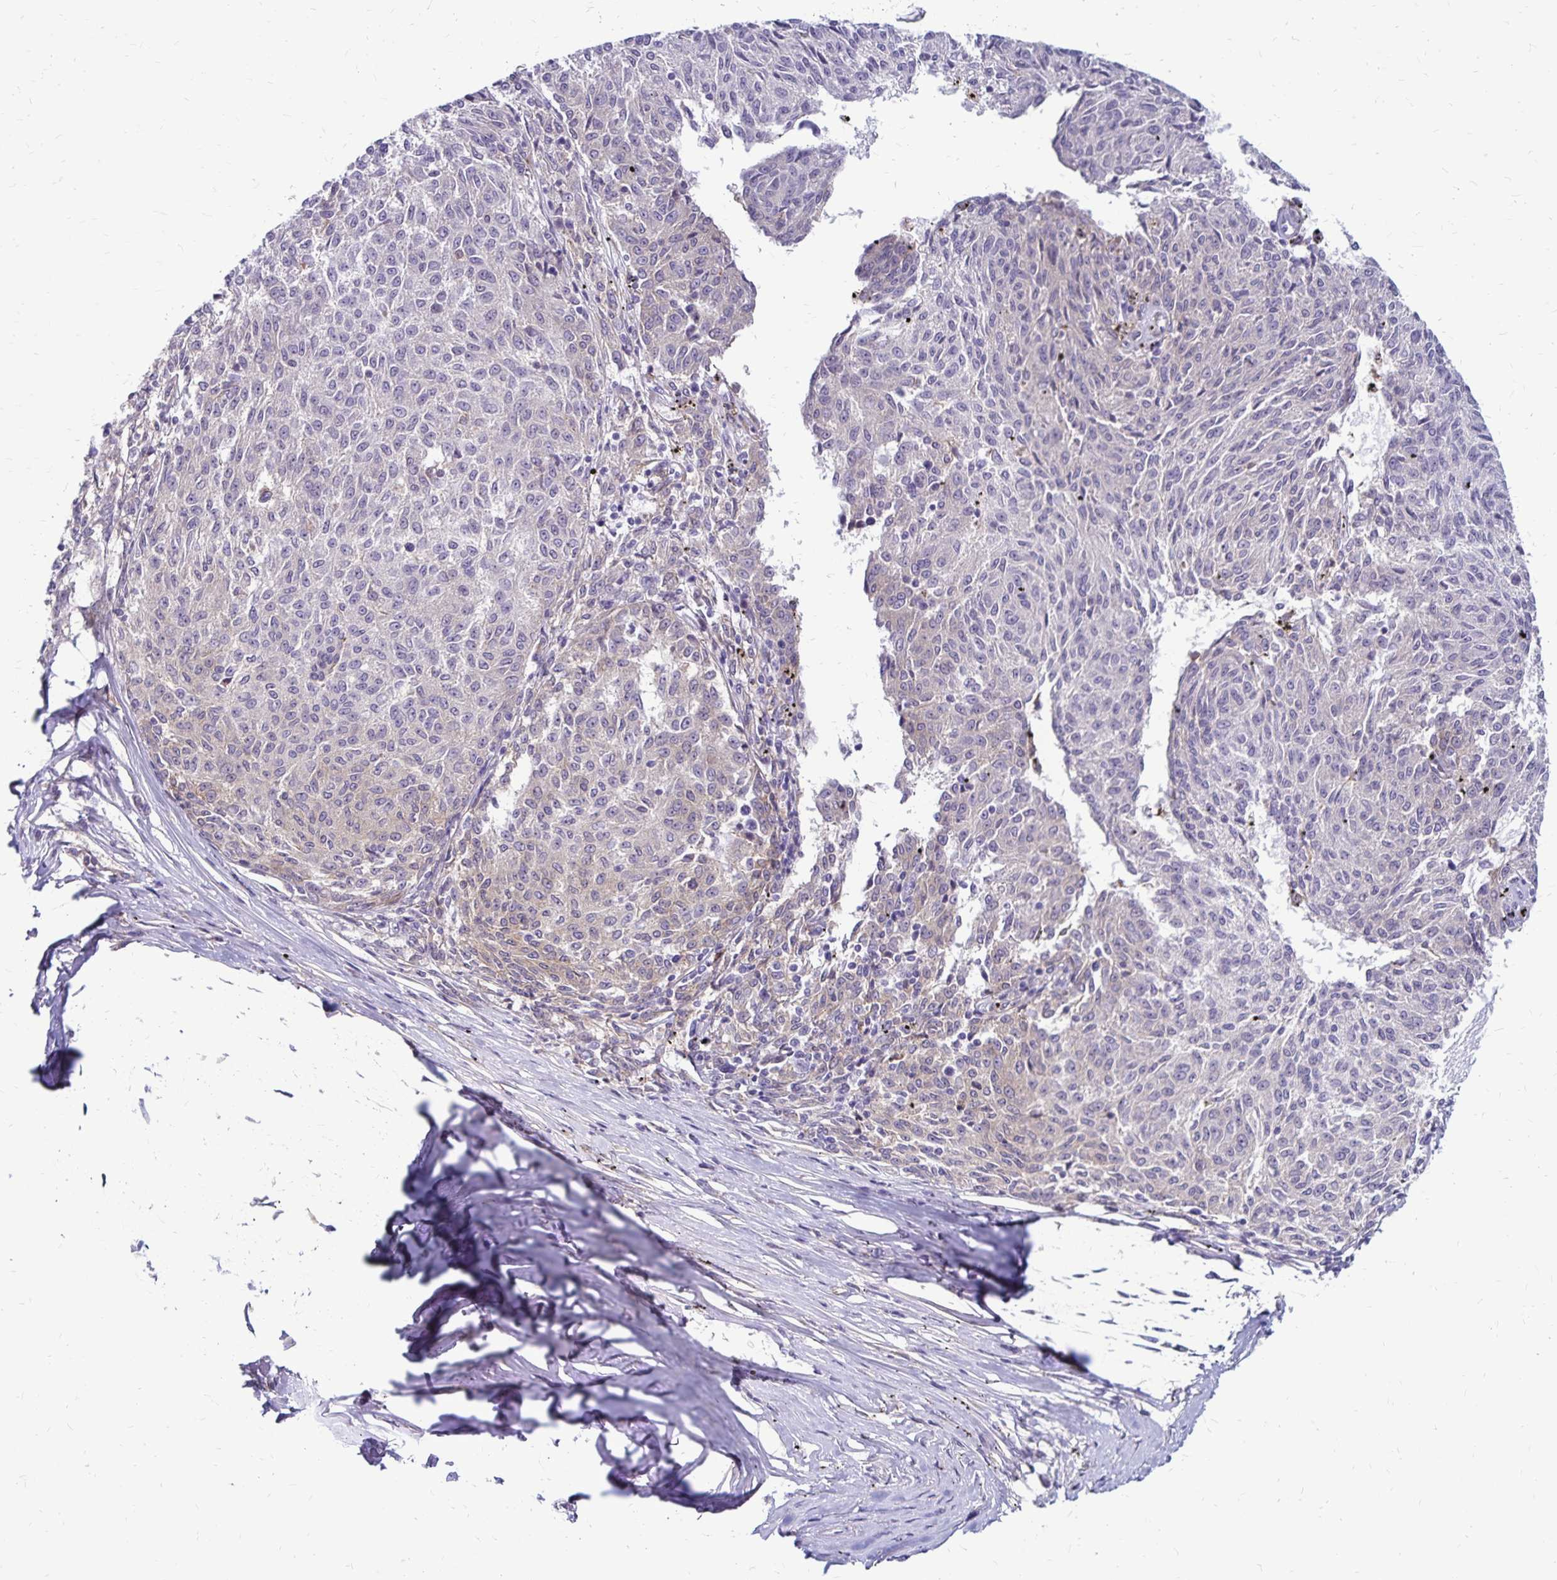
{"staining": {"intensity": "negative", "quantity": "none", "location": "none"}, "tissue": "melanoma", "cell_type": "Tumor cells", "image_type": "cancer", "snomed": [{"axis": "morphology", "description": "Malignant melanoma, NOS"}, {"axis": "topography", "description": "Skin"}], "caption": "Tumor cells show no significant protein expression in malignant melanoma.", "gene": "TNS3", "patient": {"sex": "female", "age": 72}}